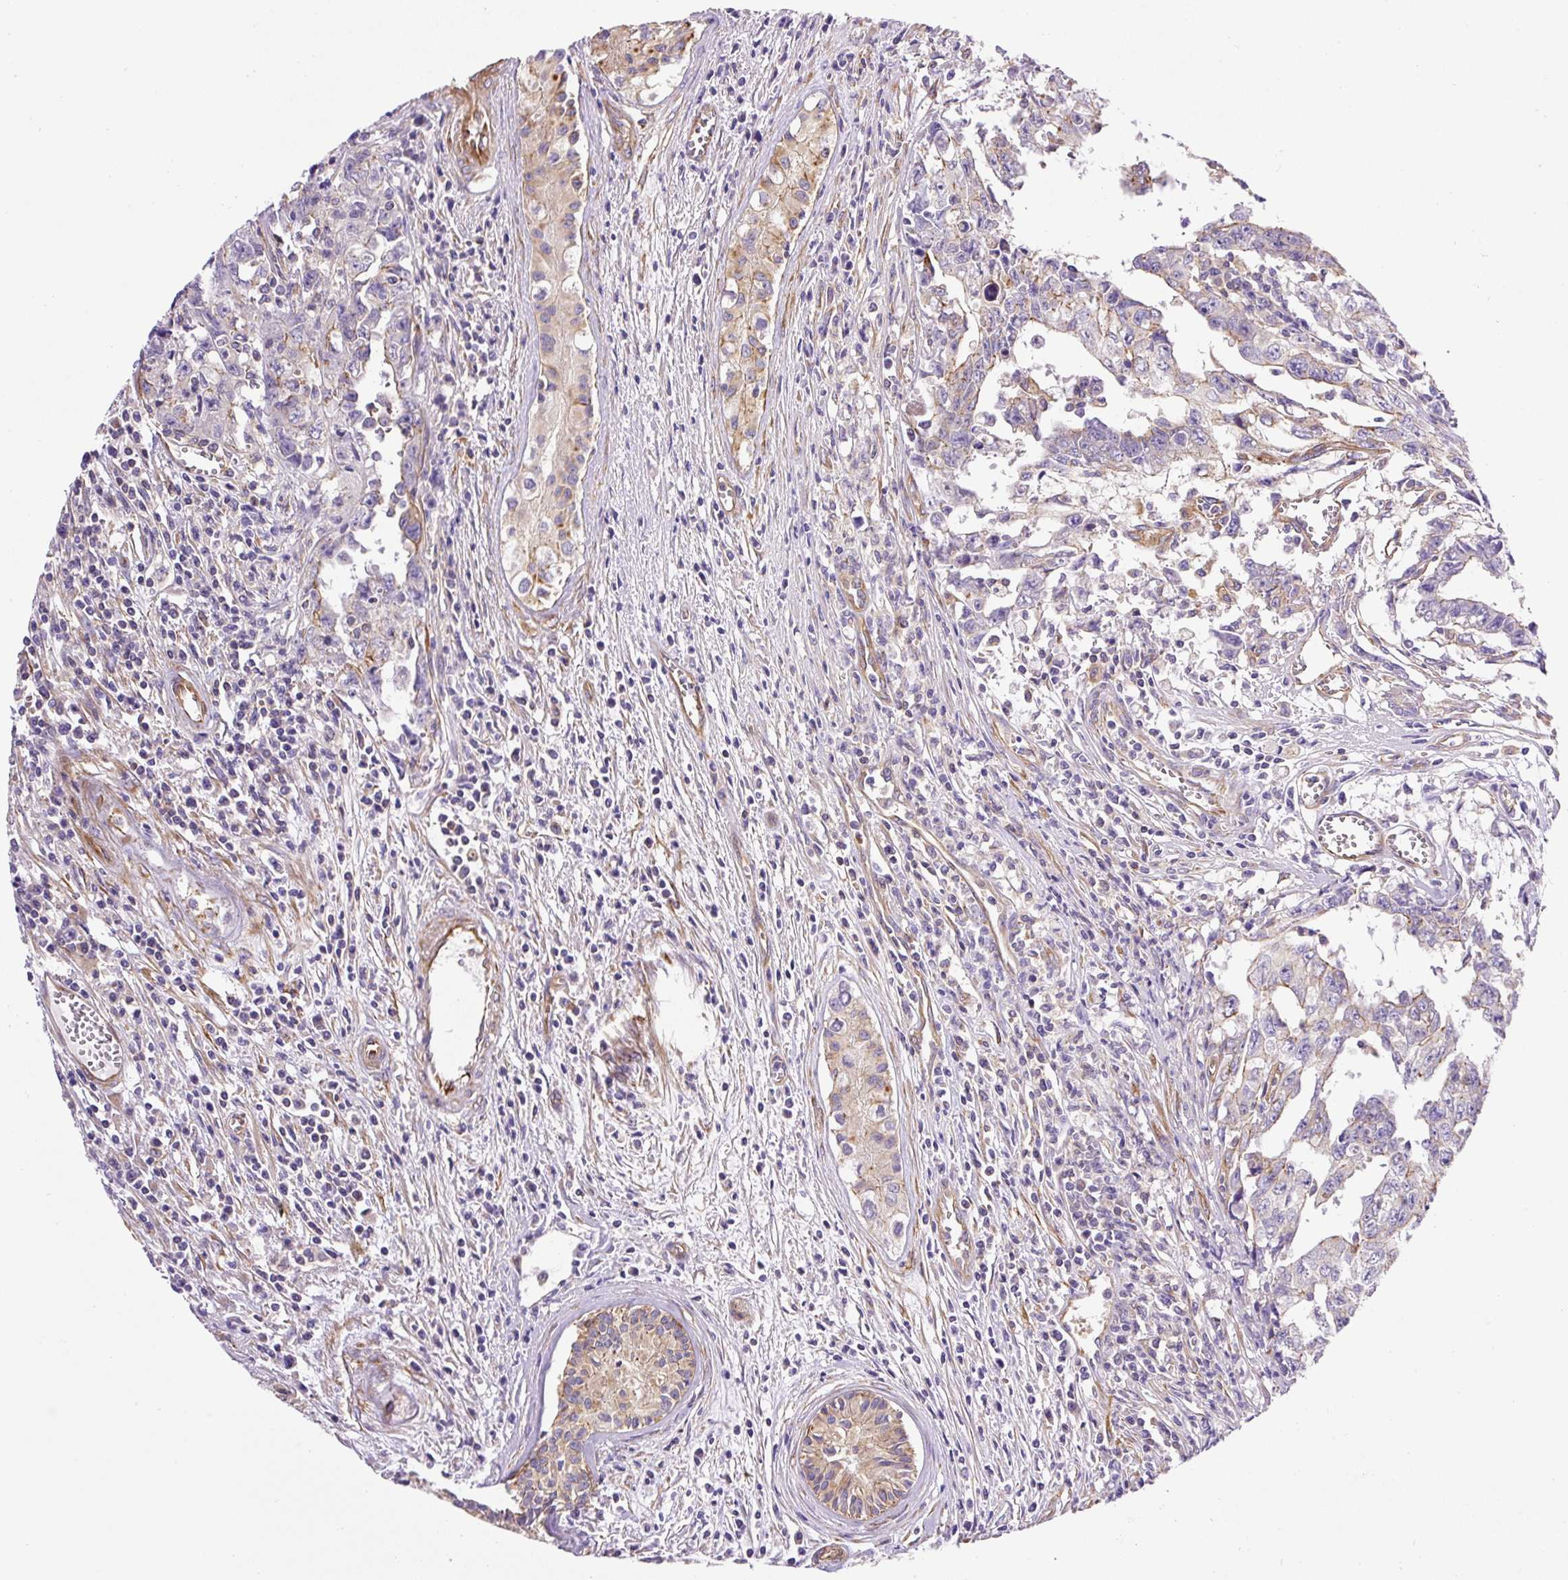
{"staining": {"intensity": "negative", "quantity": "none", "location": "none"}, "tissue": "testis cancer", "cell_type": "Tumor cells", "image_type": "cancer", "snomed": [{"axis": "morphology", "description": "Carcinoma, Embryonal, NOS"}, {"axis": "topography", "description": "Testis"}], "caption": "The immunohistochemistry (IHC) image has no significant positivity in tumor cells of testis cancer tissue. Nuclei are stained in blue.", "gene": "DCTN1", "patient": {"sex": "male", "age": 24}}